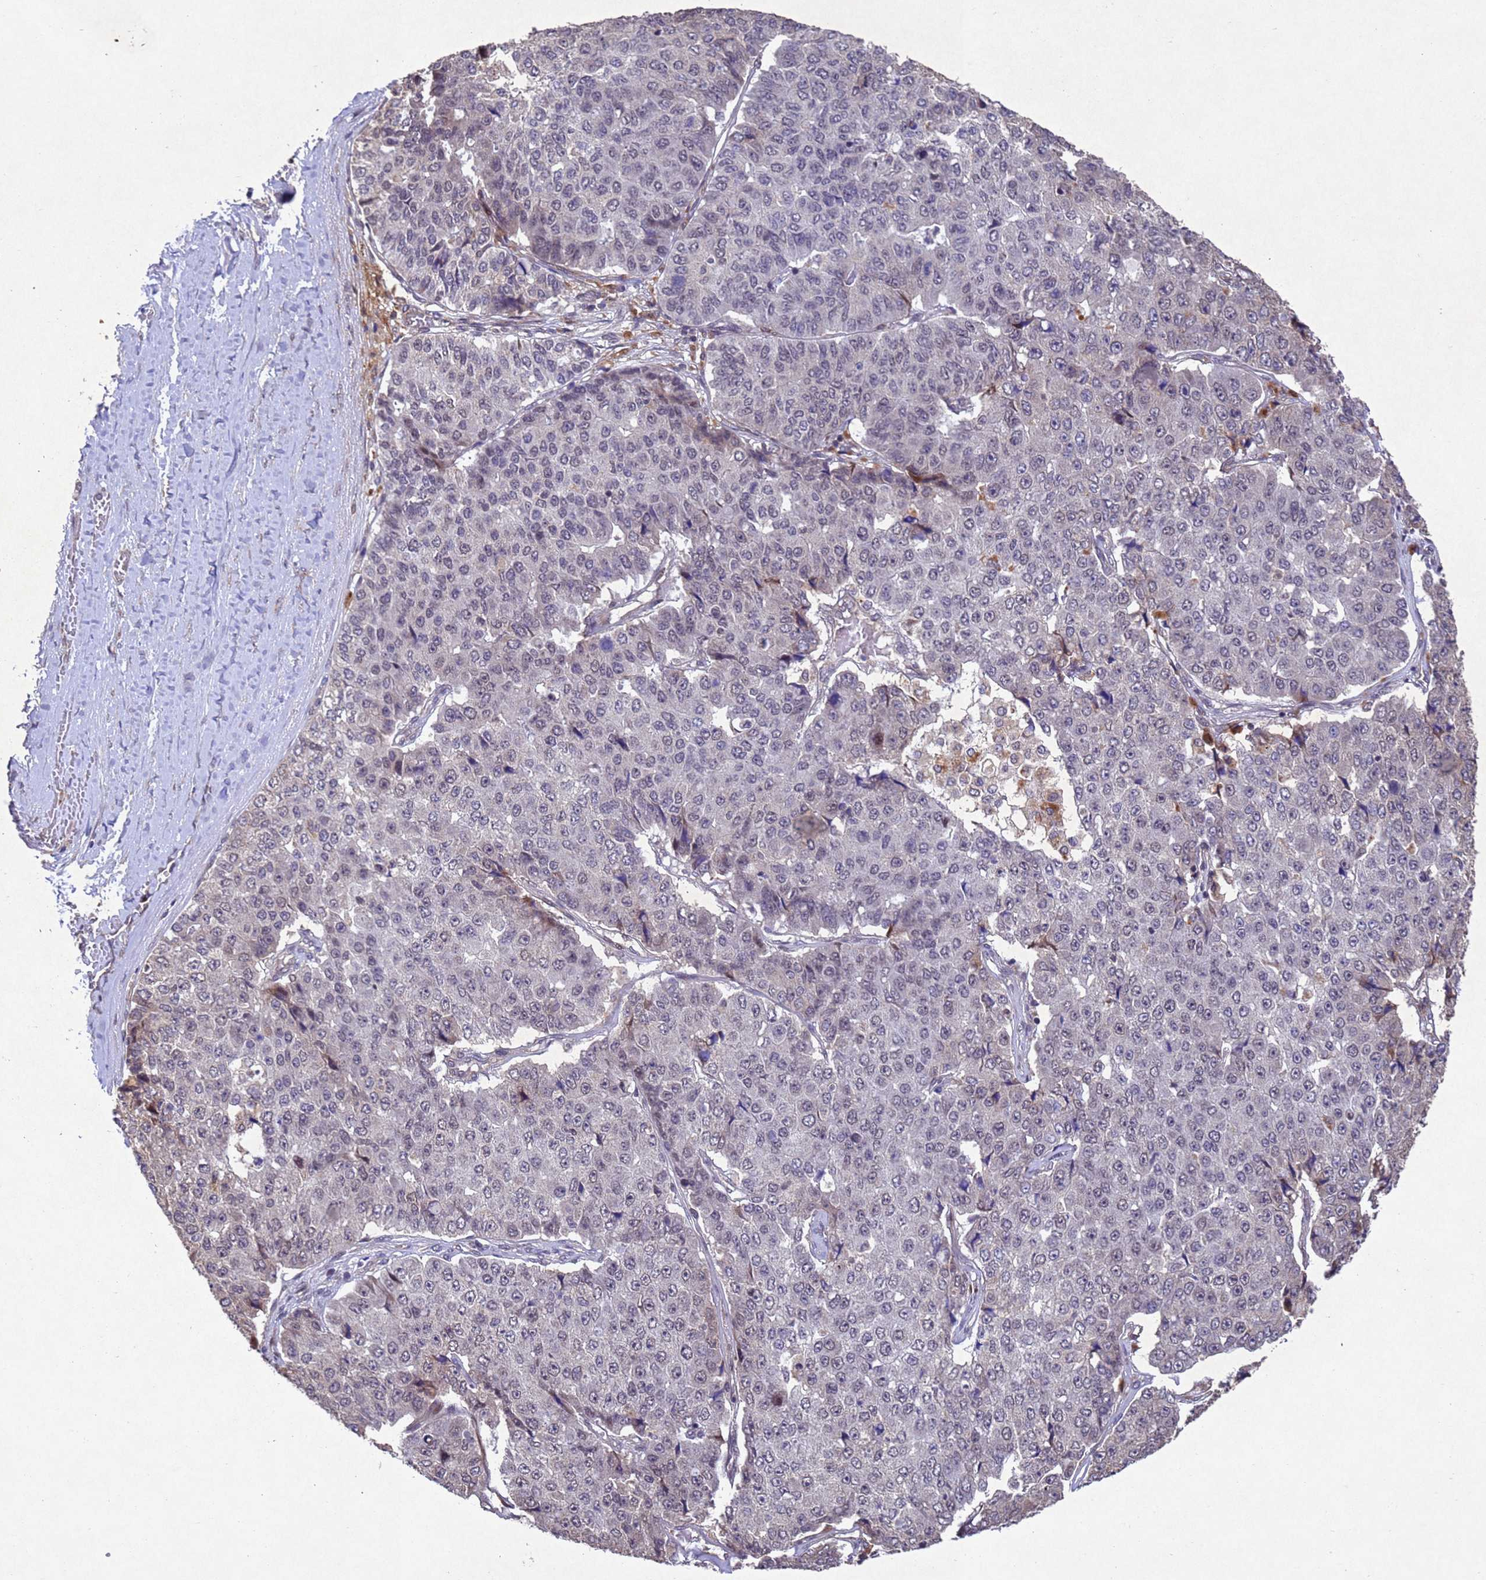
{"staining": {"intensity": "negative", "quantity": "none", "location": "none"}, "tissue": "pancreatic cancer", "cell_type": "Tumor cells", "image_type": "cancer", "snomed": [{"axis": "morphology", "description": "Adenocarcinoma, NOS"}, {"axis": "topography", "description": "Pancreas"}], "caption": "IHC micrograph of human pancreatic adenocarcinoma stained for a protein (brown), which exhibits no positivity in tumor cells.", "gene": "TBK1", "patient": {"sex": "male", "age": 50}}